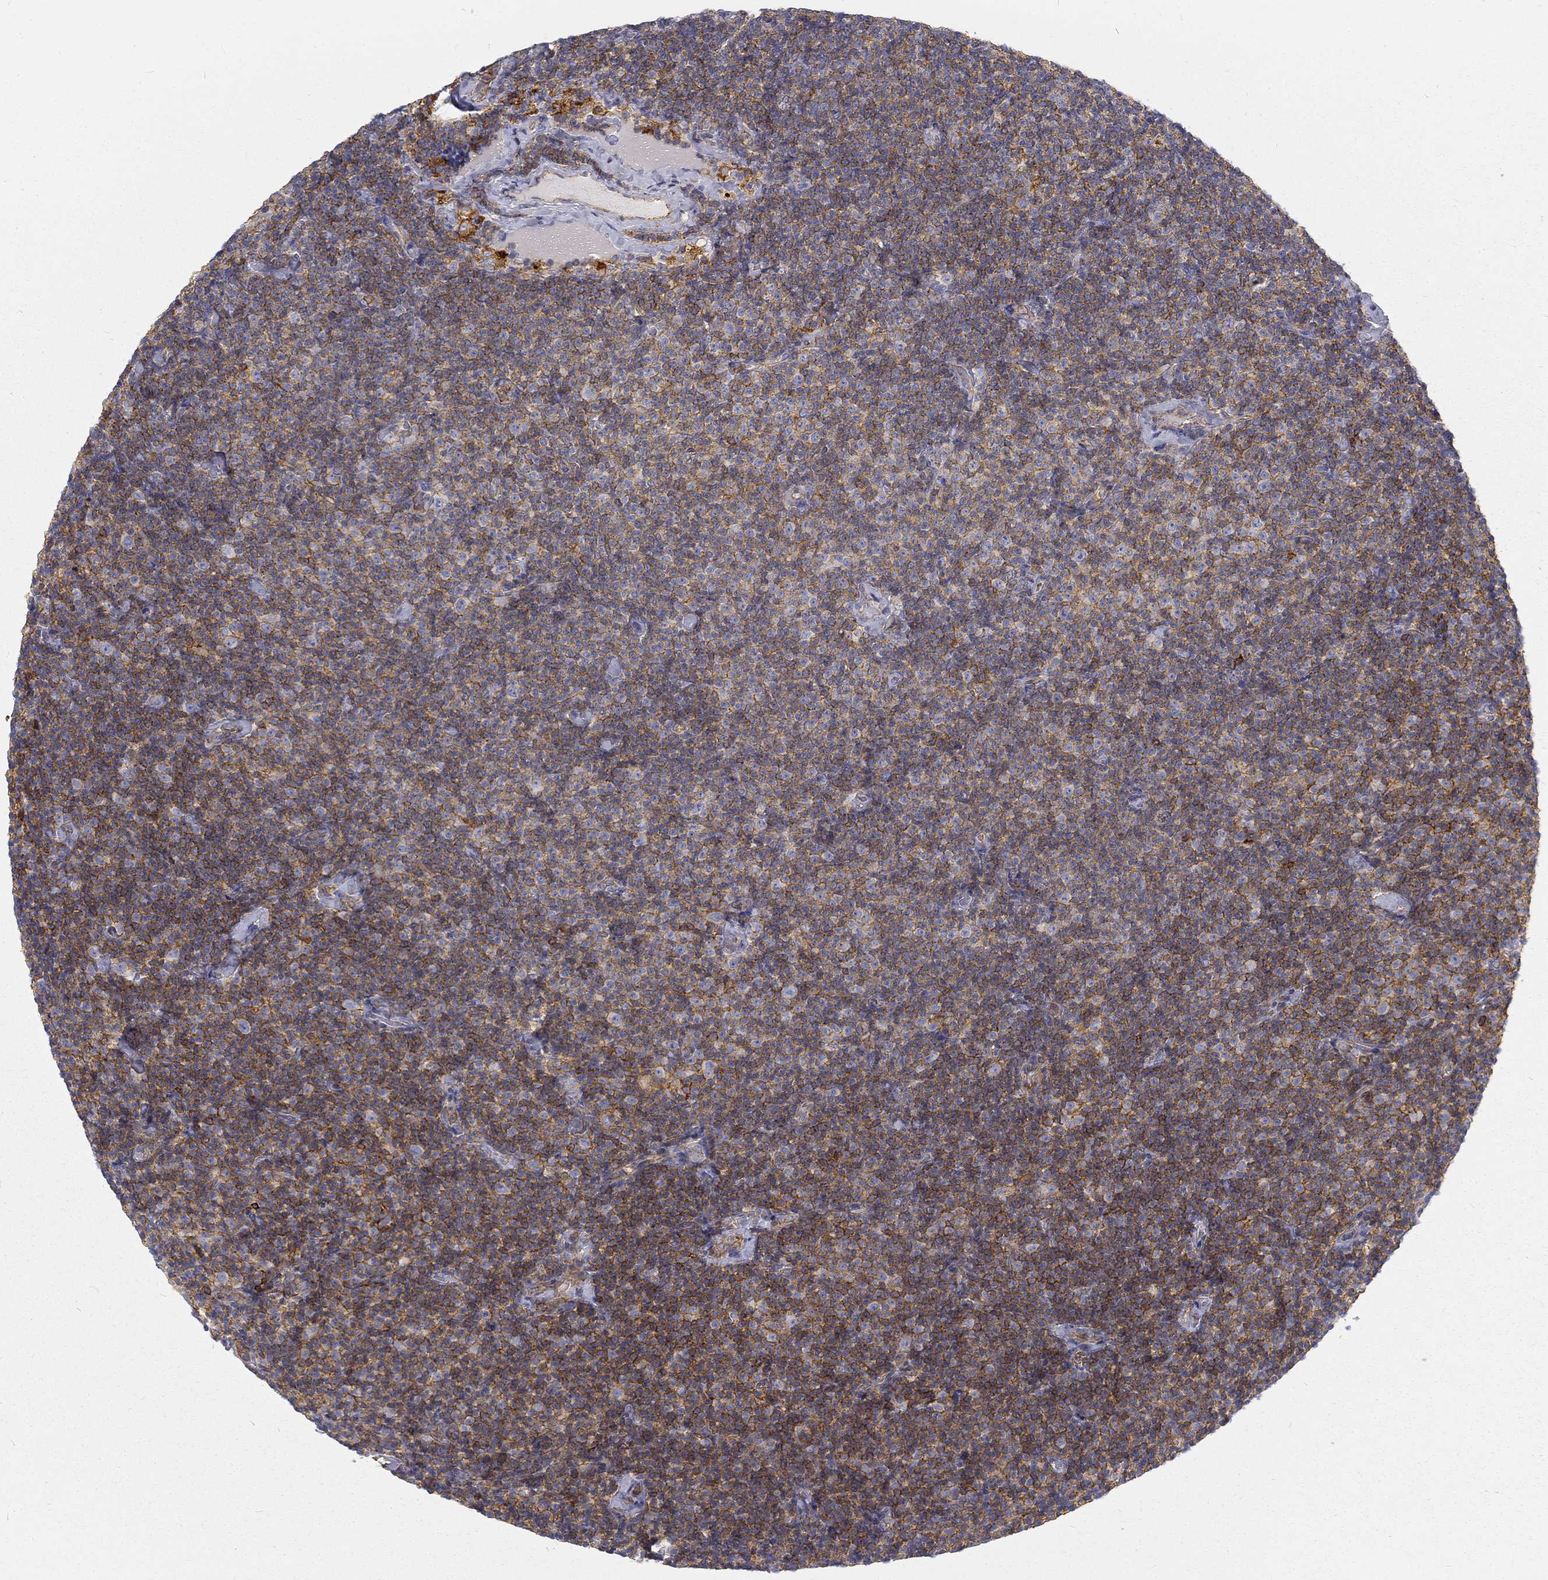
{"staining": {"intensity": "strong", "quantity": "25%-75%", "location": "cytoplasmic/membranous"}, "tissue": "lymphoma", "cell_type": "Tumor cells", "image_type": "cancer", "snomed": [{"axis": "morphology", "description": "Malignant lymphoma, non-Hodgkin's type, Low grade"}, {"axis": "topography", "description": "Lymph node"}], "caption": "Lymphoma stained with a protein marker reveals strong staining in tumor cells.", "gene": "MTMR11", "patient": {"sex": "male", "age": 81}}